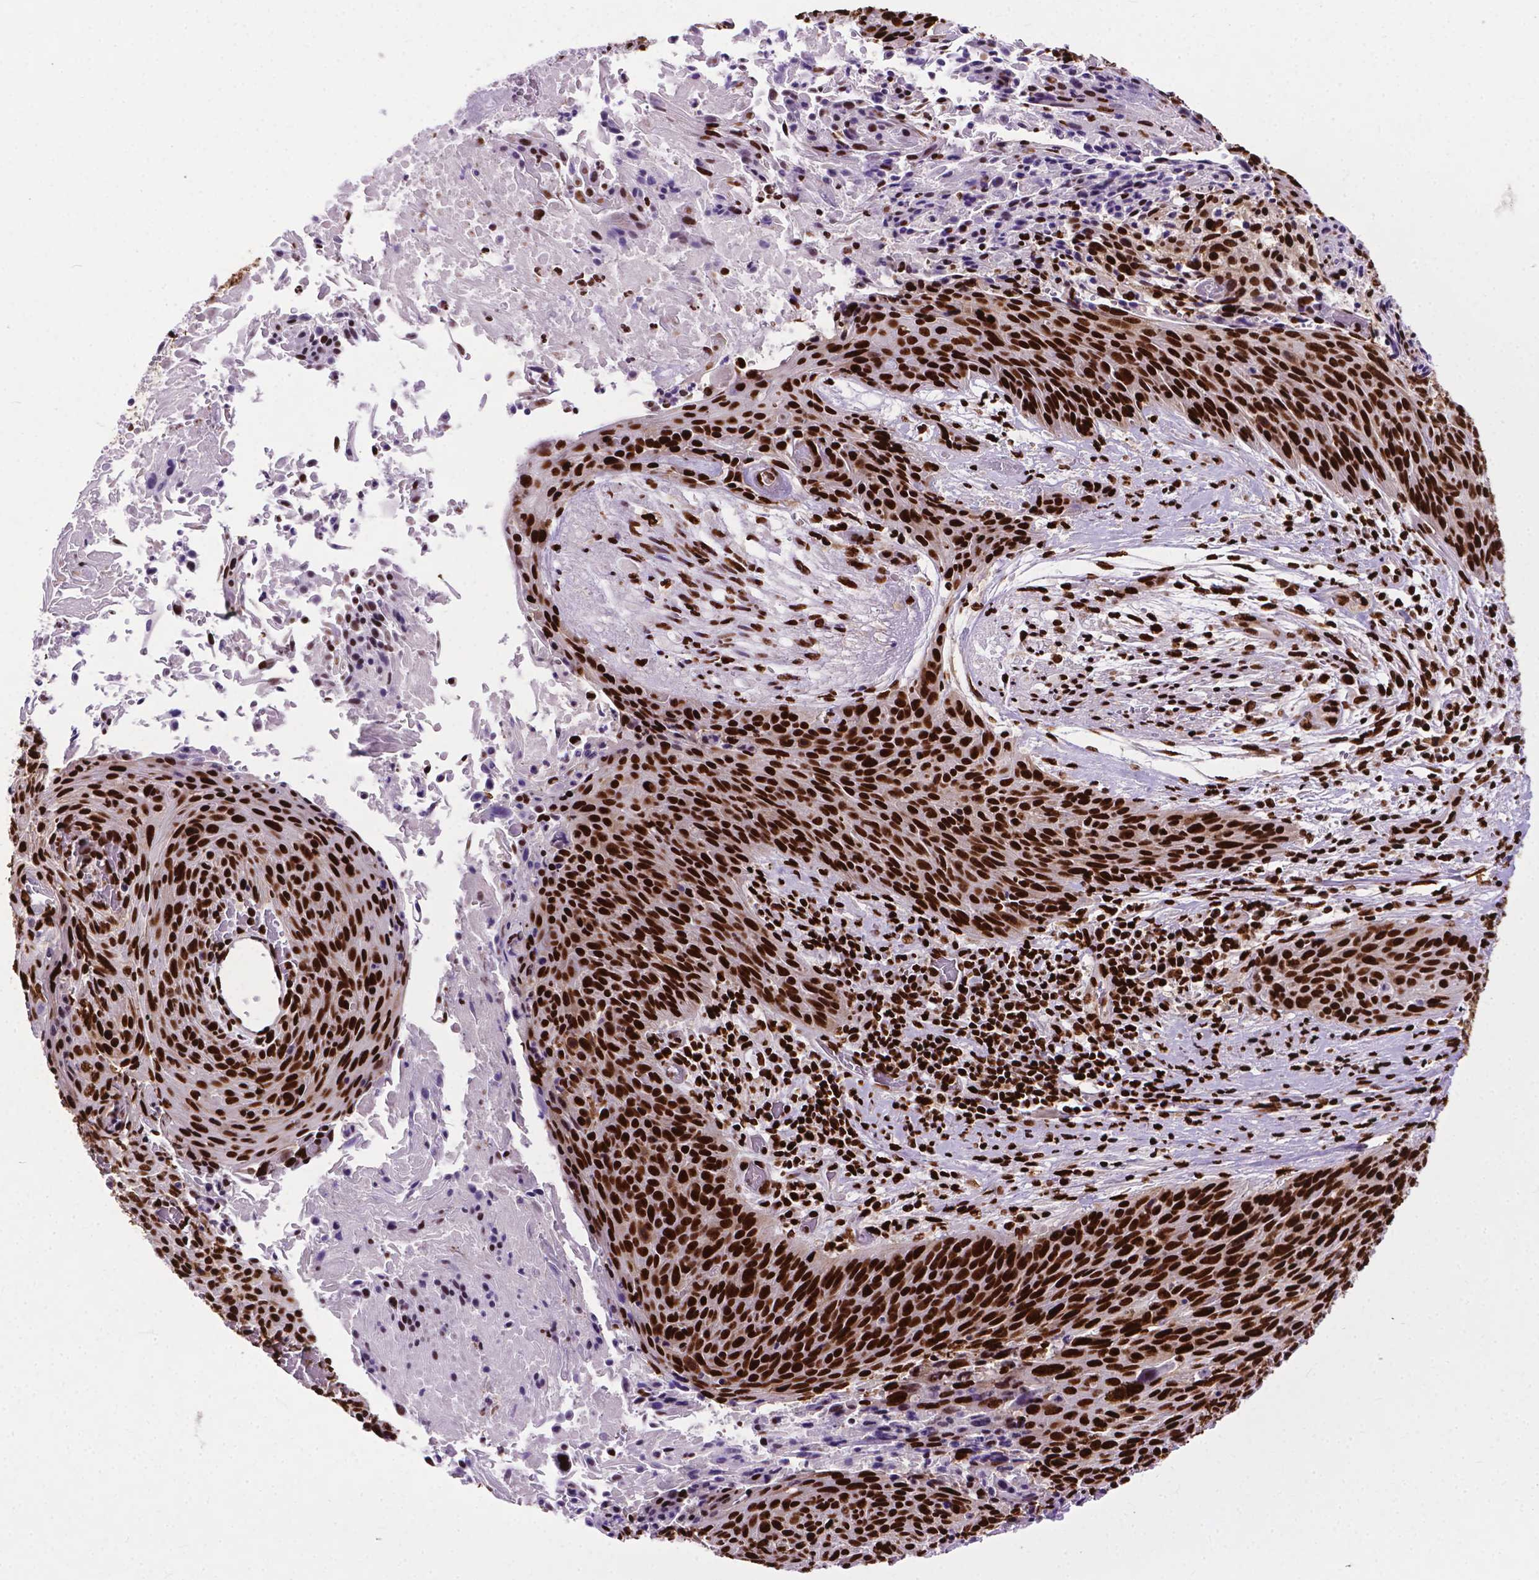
{"staining": {"intensity": "strong", "quantity": ">75%", "location": "nuclear"}, "tissue": "cervical cancer", "cell_type": "Tumor cells", "image_type": "cancer", "snomed": [{"axis": "morphology", "description": "Squamous cell carcinoma, NOS"}, {"axis": "topography", "description": "Cervix"}], "caption": "A brown stain highlights strong nuclear staining of a protein in cervical cancer tumor cells. The protein is shown in brown color, while the nuclei are stained blue.", "gene": "SMIM5", "patient": {"sex": "female", "age": 45}}